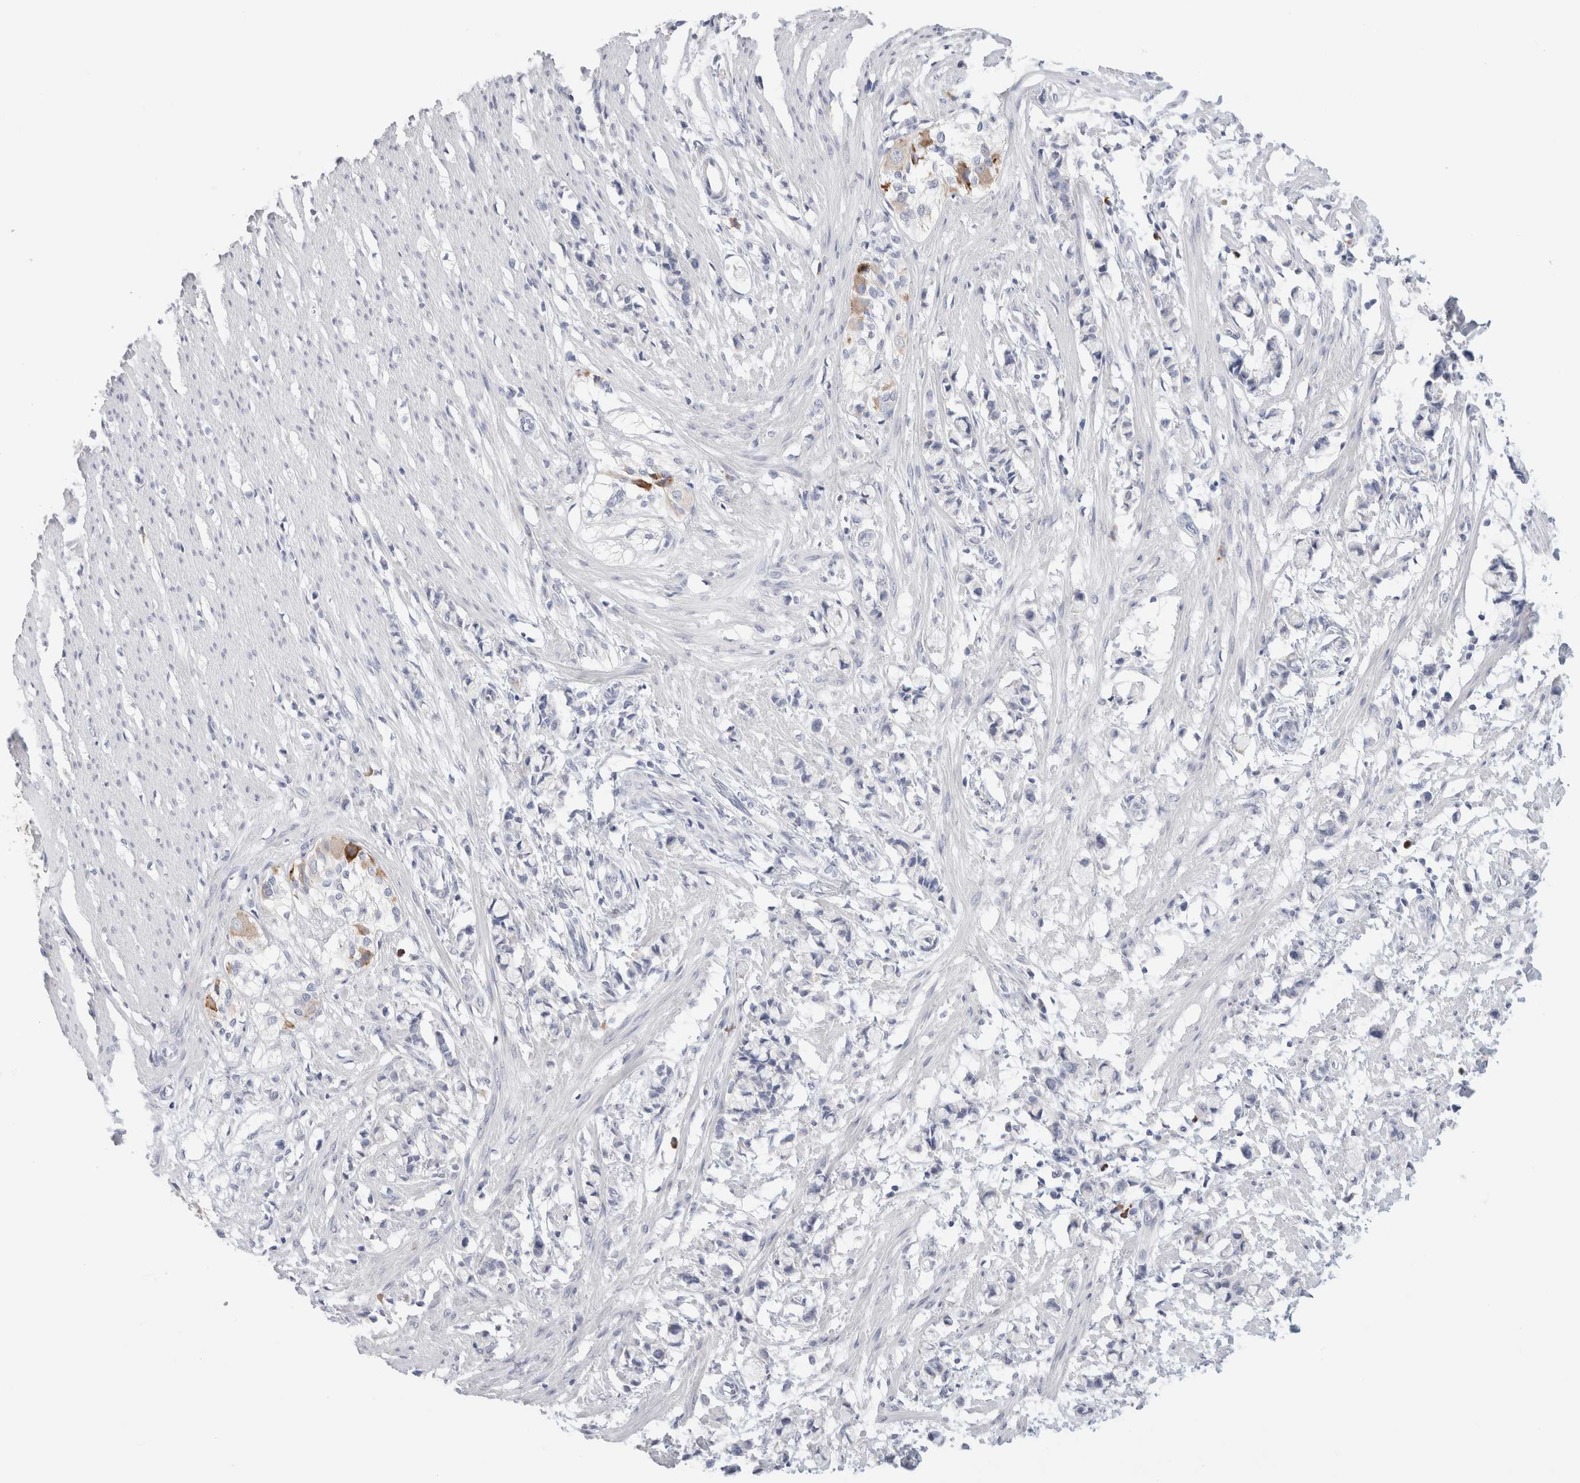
{"staining": {"intensity": "negative", "quantity": "none", "location": "none"}, "tissue": "smooth muscle", "cell_type": "Smooth muscle cells", "image_type": "normal", "snomed": [{"axis": "morphology", "description": "Normal tissue, NOS"}, {"axis": "morphology", "description": "Adenocarcinoma, NOS"}, {"axis": "topography", "description": "Smooth muscle"}, {"axis": "topography", "description": "Colon"}], "caption": "Immunohistochemistry of benign human smooth muscle shows no expression in smooth muscle cells. (Stains: DAB immunohistochemistry (IHC) with hematoxylin counter stain, Microscopy: brightfield microscopy at high magnification).", "gene": "CSK", "patient": {"sex": "male", "age": 14}}